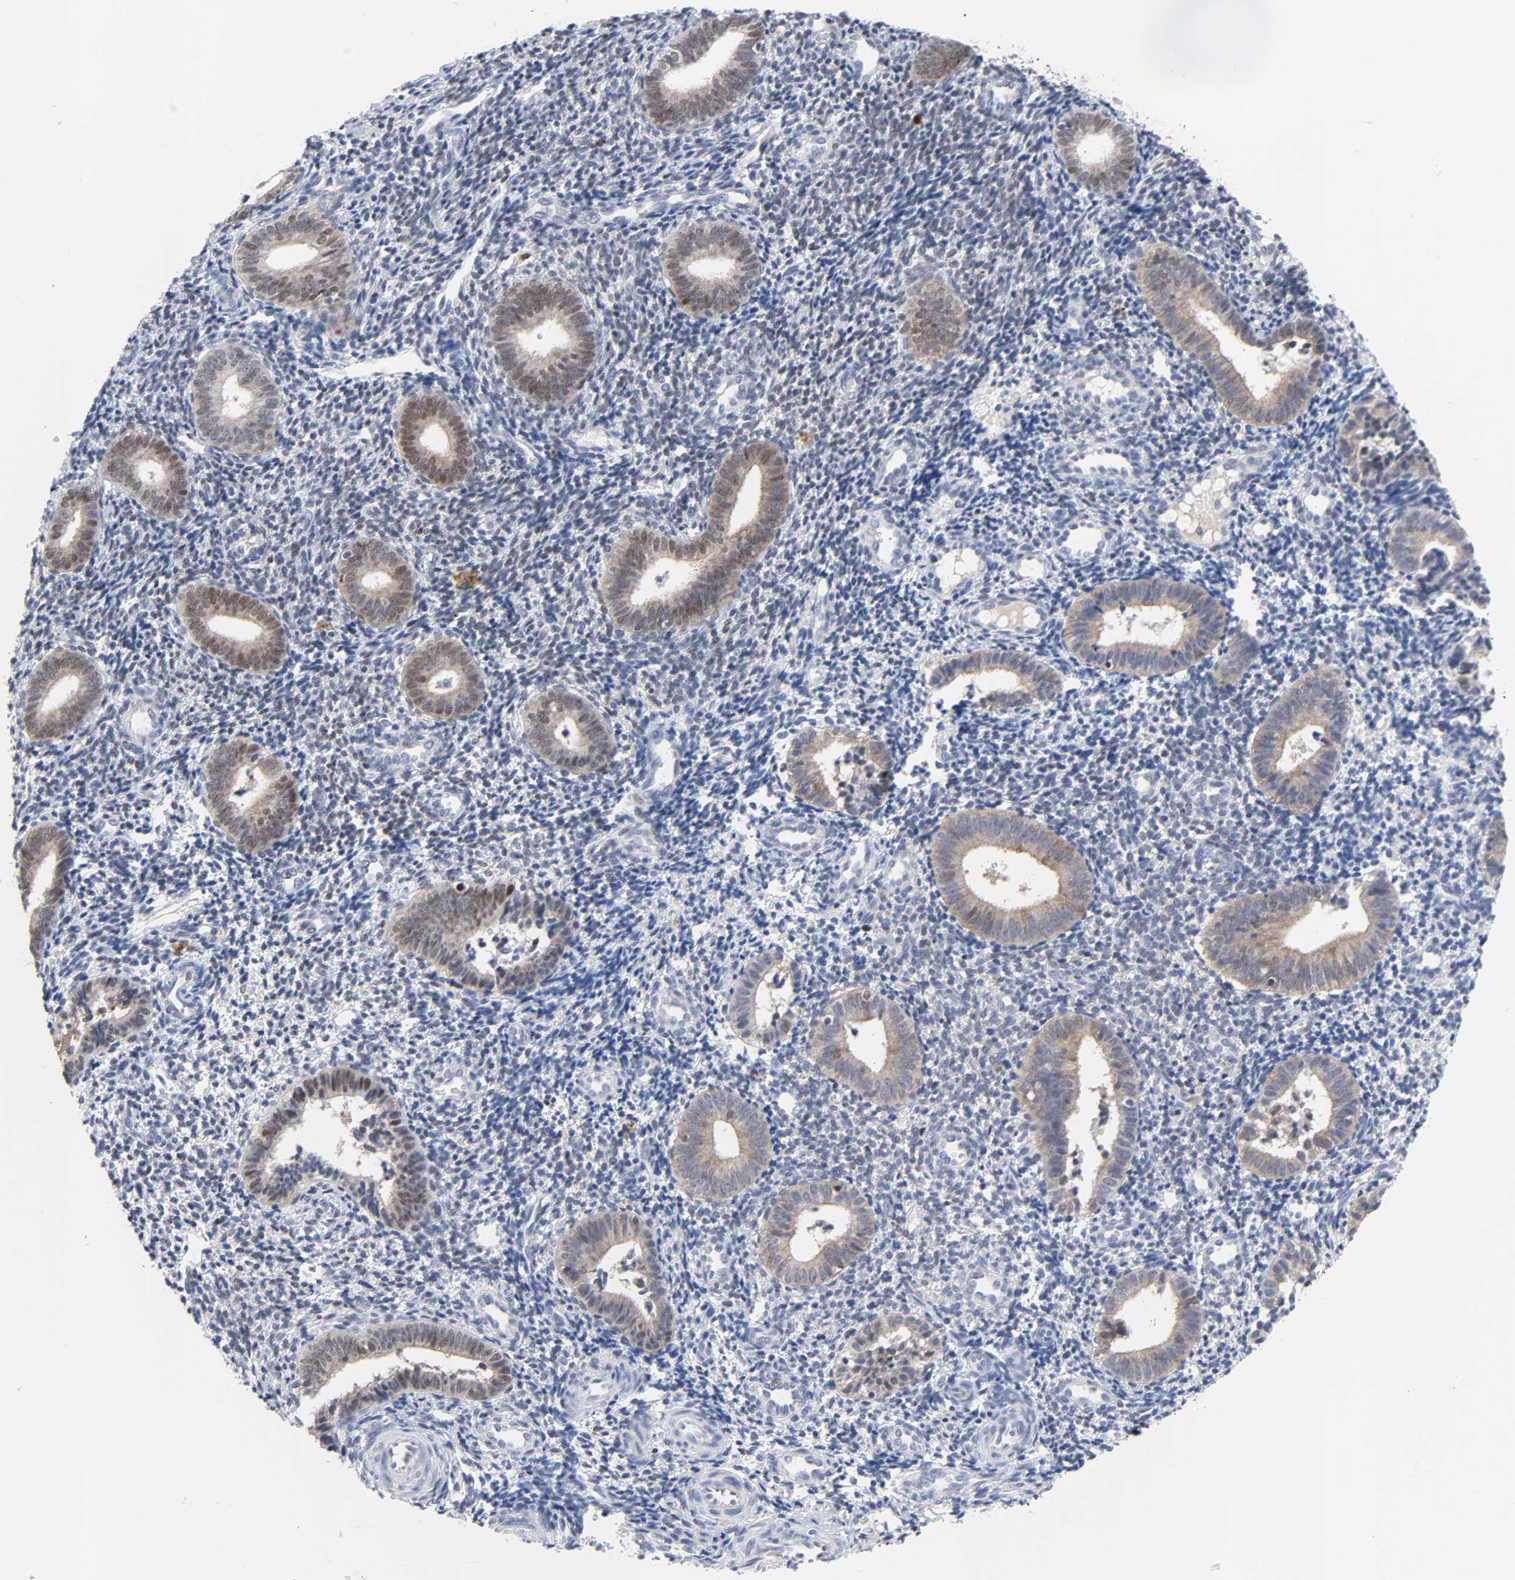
{"staining": {"intensity": "negative", "quantity": "none", "location": "none"}, "tissue": "endometrium", "cell_type": "Cells in endometrial stroma", "image_type": "normal", "snomed": [{"axis": "morphology", "description": "Normal tissue, NOS"}, {"axis": "topography", "description": "Uterus"}, {"axis": "topography", "description": "Endometrium"}], "caption": "Immunohistochemistry image of unremarkable endometrium: endometrium stained with DAB shows no significant protein staining in cells in endometrial stroma.", "gene": "WEE1", "patient": {"sex": "female", "age": 33}}